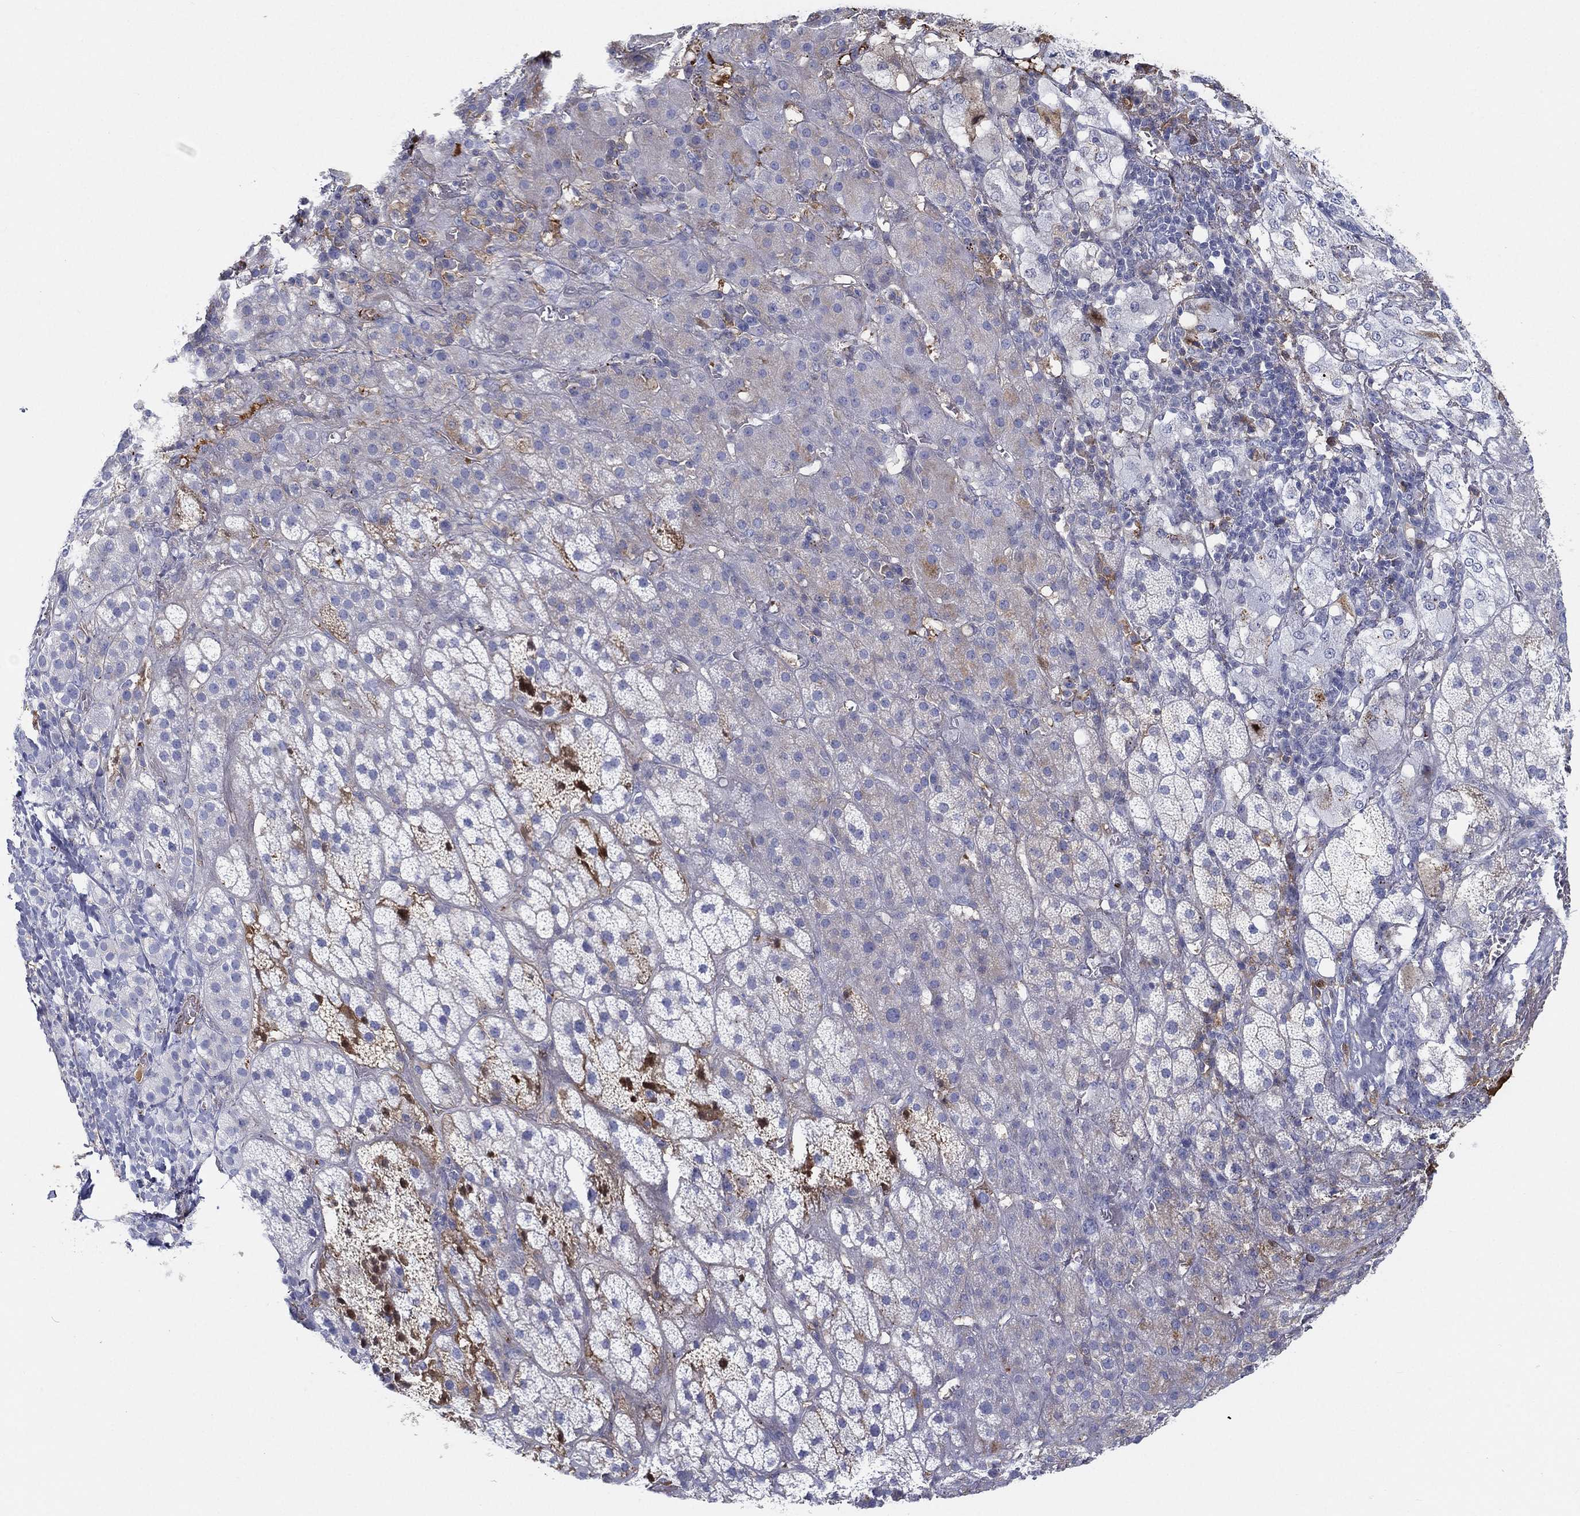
{"staining": {"intensity": "weak", "quantity": "<25%", "location": "cytoplasmic/membranous"}, "tissue": "adrenal gland", "cell_type": "Glandular cells", "image_type": "normal", "snomed": [{"axis": "morphology", "description": "Normal tissue, NOS"}, {"axis": "topography", "description": "Adrenal gland"}], "caption": "A high-resolution image shows immunohistochemistry staining of normal adrenal gland, which demonstrates no significant positivity in glandular cells. The staining was performed using DAB to visualize the protein expression in brown, while the nuclei were stained in blue with hematoxylin (Magnification: 20x).", "gene": "IFNB1", "patient": {"sex": "male", "age": 70}}